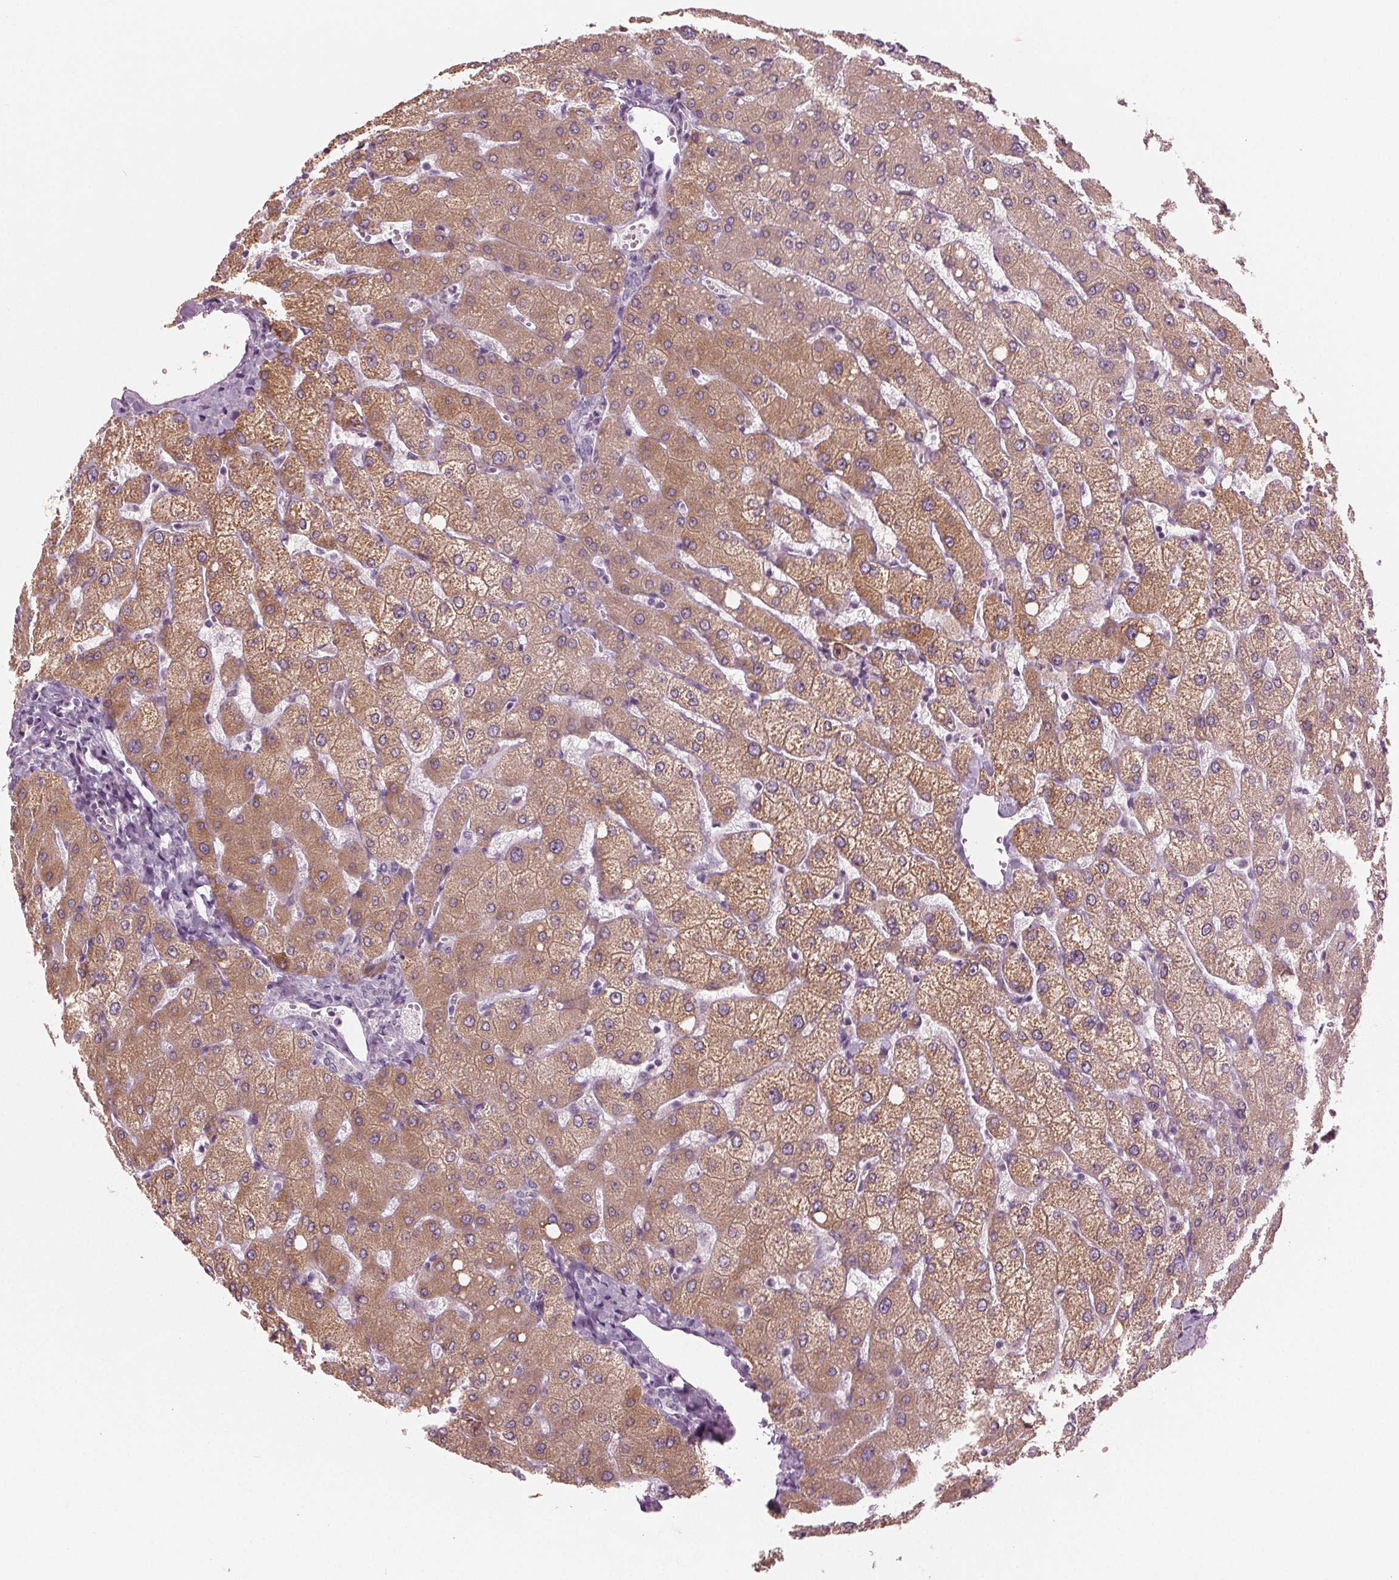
{"staining": {"intensity": "negative", "quantity": "none", "location": "none"}, "tissue": "liver", "cell_type": "Cholangiocytes", "image_type": "normal", "snomed": [{"axis": "morphology", "description": "Normal tissue, NOS"}, {"axis": "topography", "description": "Liver"}], "caption": "High power microscopy histopathology image of an IHC image of benign liver, revealing no significant positivity in cholangiocytes.", "gene": "PRAP1", "patient": {"sex": "female", "age": 54}}